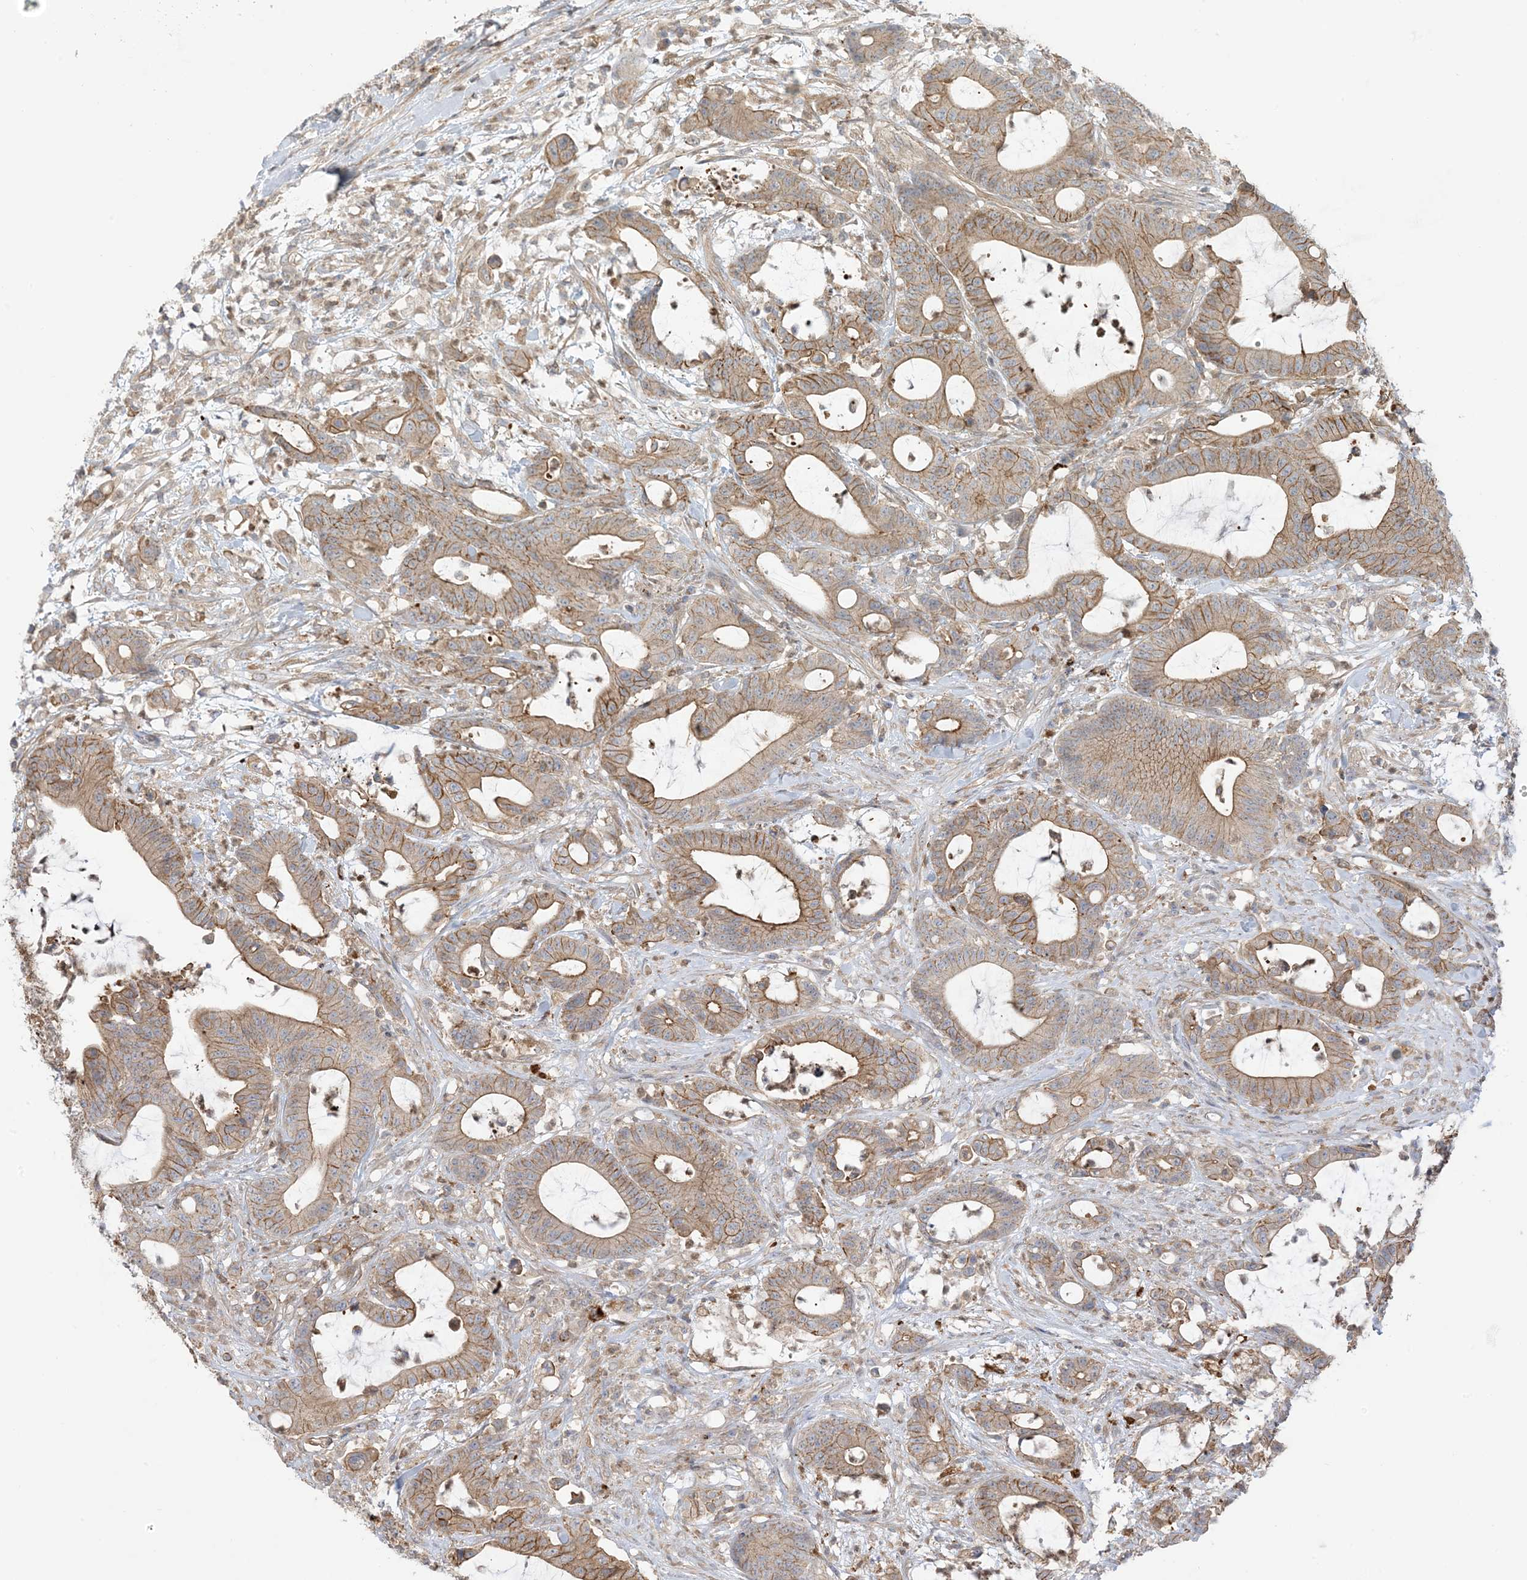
{"staining": {"intensity": "moderate", "quantity": ">75%", "location": "cytoplasmic/membranous"}, "tissue": "colorectal cancer", "cell_type": "Tumor cells", "image_type": "cancer", "snomed": [{"axis": "morphology", "description": "Adenocarcinoma, NOS"}, {"axis": "topography", "description": "Colon"}], "caption": "Human colorectal adenocarcinoma stained for a protein (brown) reveals moderate cytoplasmic/membranous positive positivity in approximately >75% of tumor cells.", "gene": "ICMT", "patient": {"sex": "female", "age": 84}}